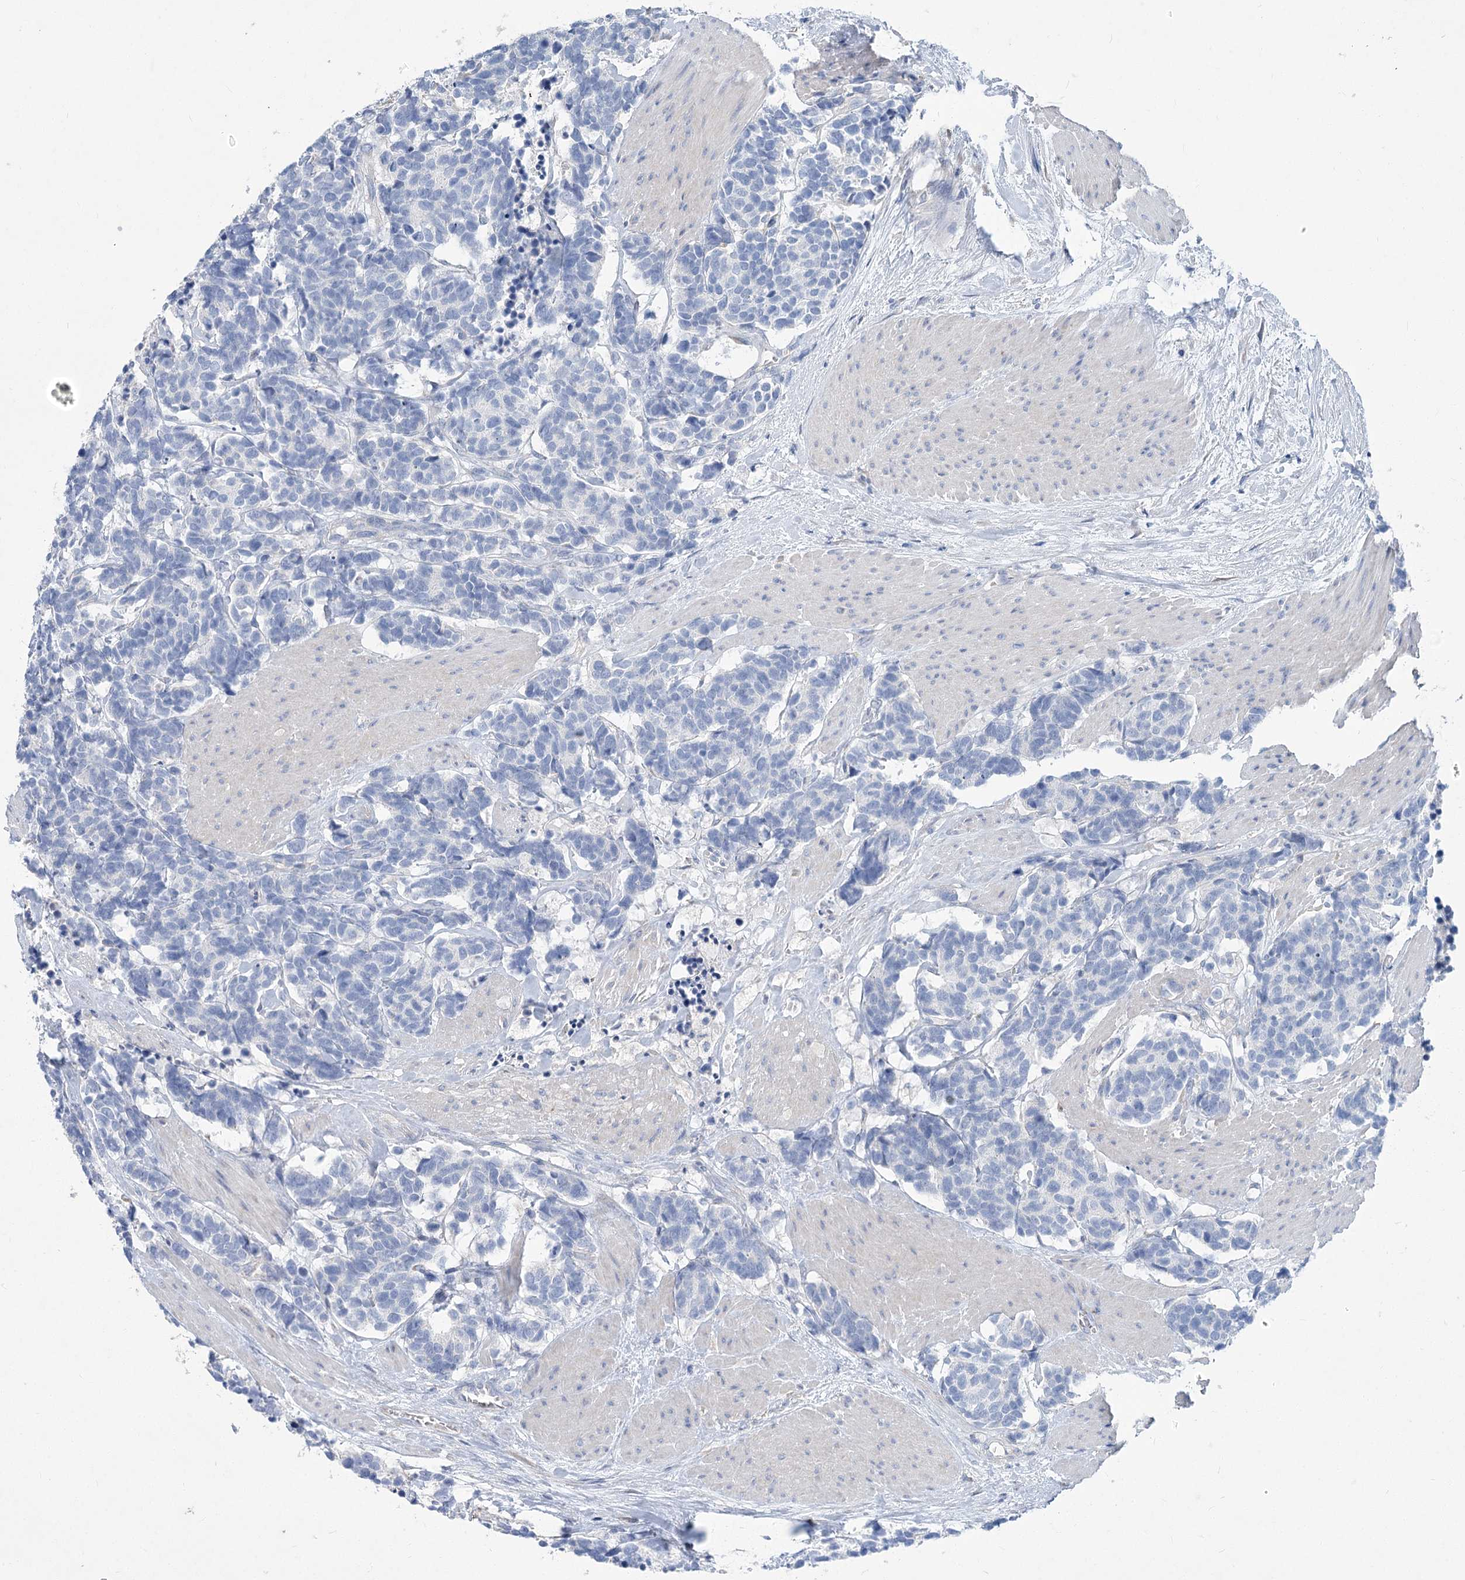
{"staining": {"intensity": "negative", "quantity": "none", "location": "none"}, "tissue": "carcinoid", "cell_type": "Tumor cells", "image_type": "cancer", "snomed": [{"axis": "morphology", "description": "Carcinoma, NOS"}, {"axis": "morphology", "description": "Carcinoid, malignant, NOS"}, {"axis": "topography", "description": "Urinary bladder"}], "caption": "A high-resolution histopathology image shows IHC staining of carcinoma, which reveals no significant positivity in tumor cells. (DAB immunohistochemistry visualized using brightfield microscopy, high magnification).", "gene": "SLC9A3", "patient": {"sex": "male", "age": 57}}